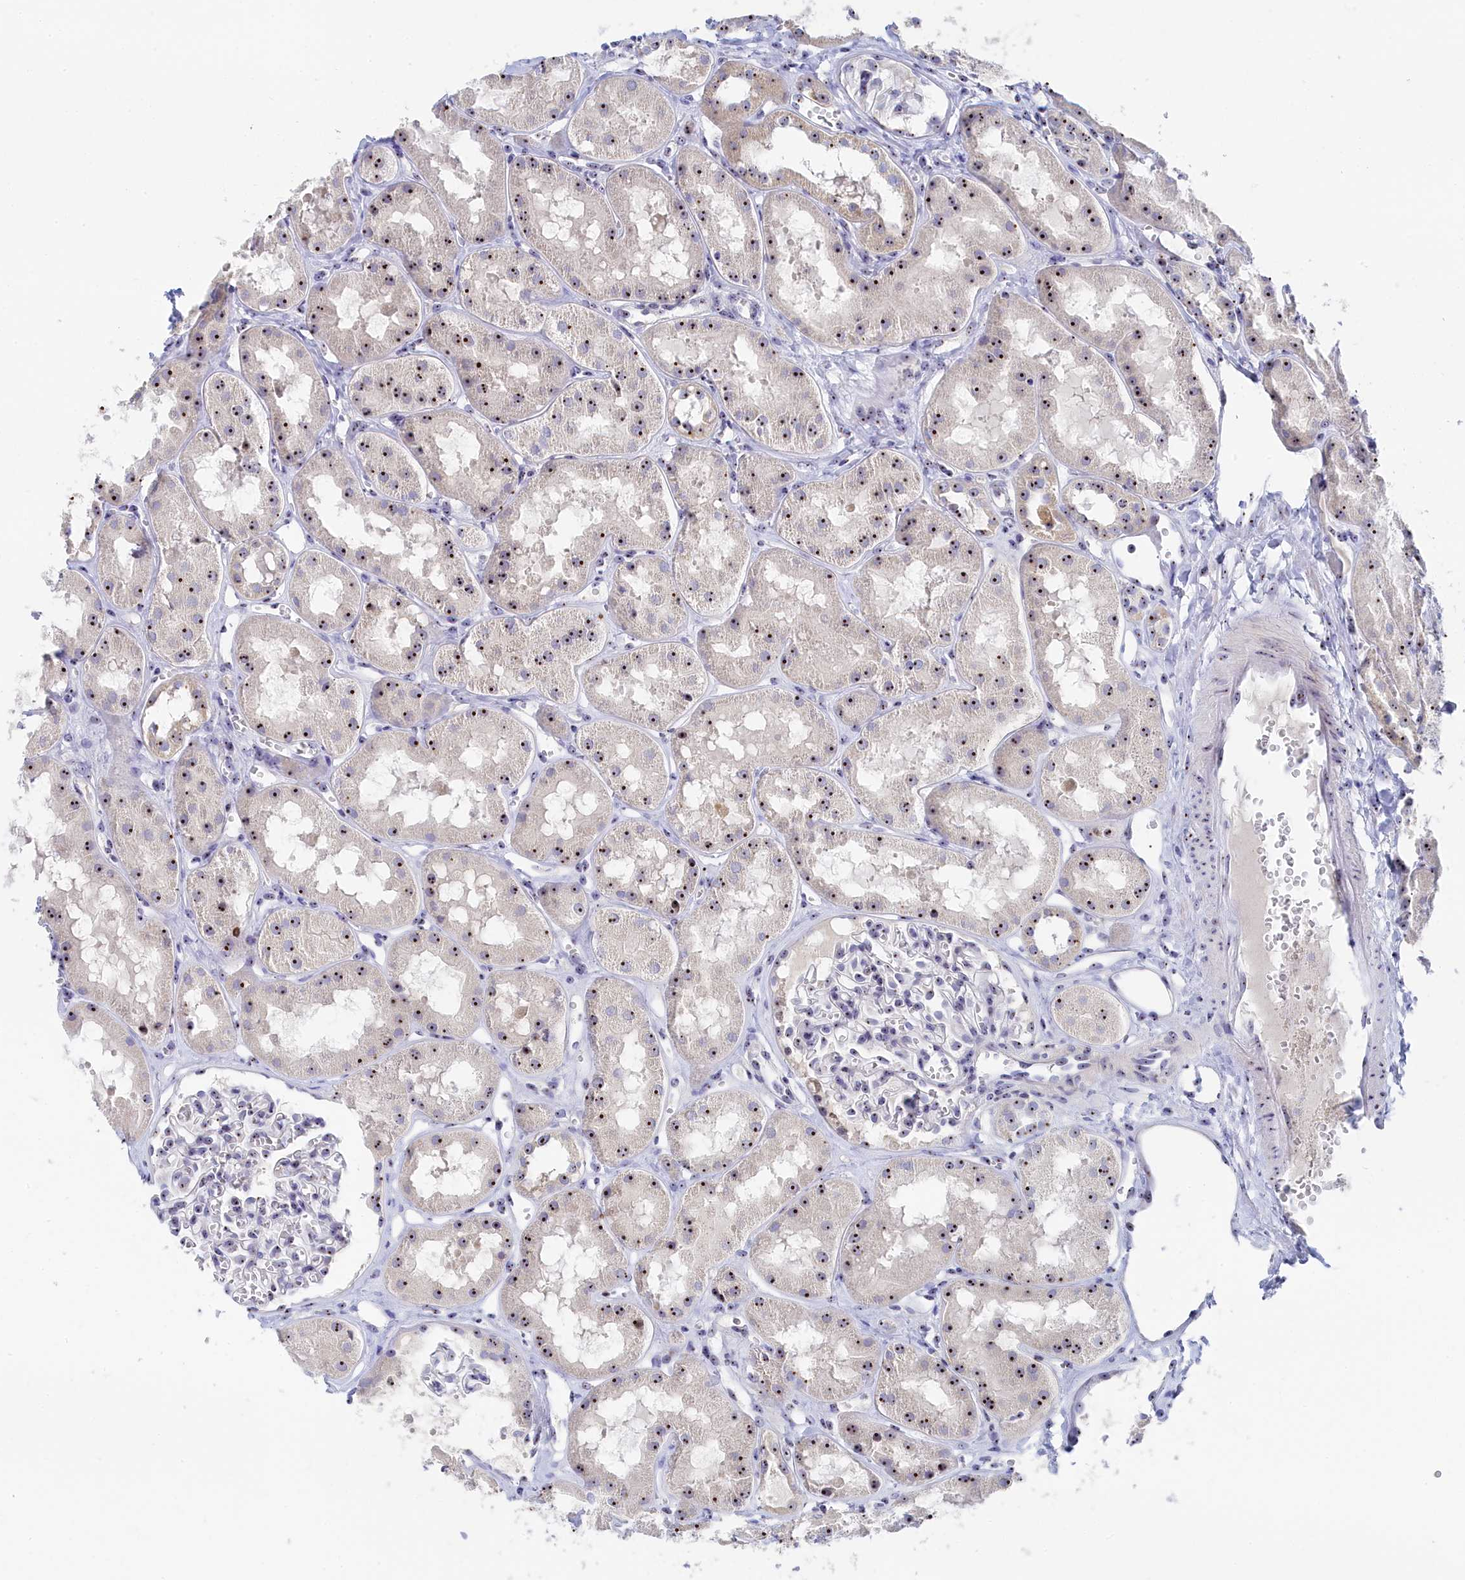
{"staining": {"intensity": "weak", "quantity": "25%-75%", "location": "nuclear"}, "tissue": "kidney", "cell_type": "Cells in glomeruli", "image_type": "normal", "snomed": [{"axis": "morphology", "description": "Normal tissue, NOS"}, {"axis": "topography", "description": "Kidney"}], "caption": "Kidney stained for a protein displays weak nuclear positivity in cells in glomeruli. (Stains: DAB (3,3'-diaminobenzidine) in brown, nuclei in blue, Microscopy: brightfield microscopy at high magnification).", "gene": "RSL1D1", "patient": {"sex": "male", "age": 16}}